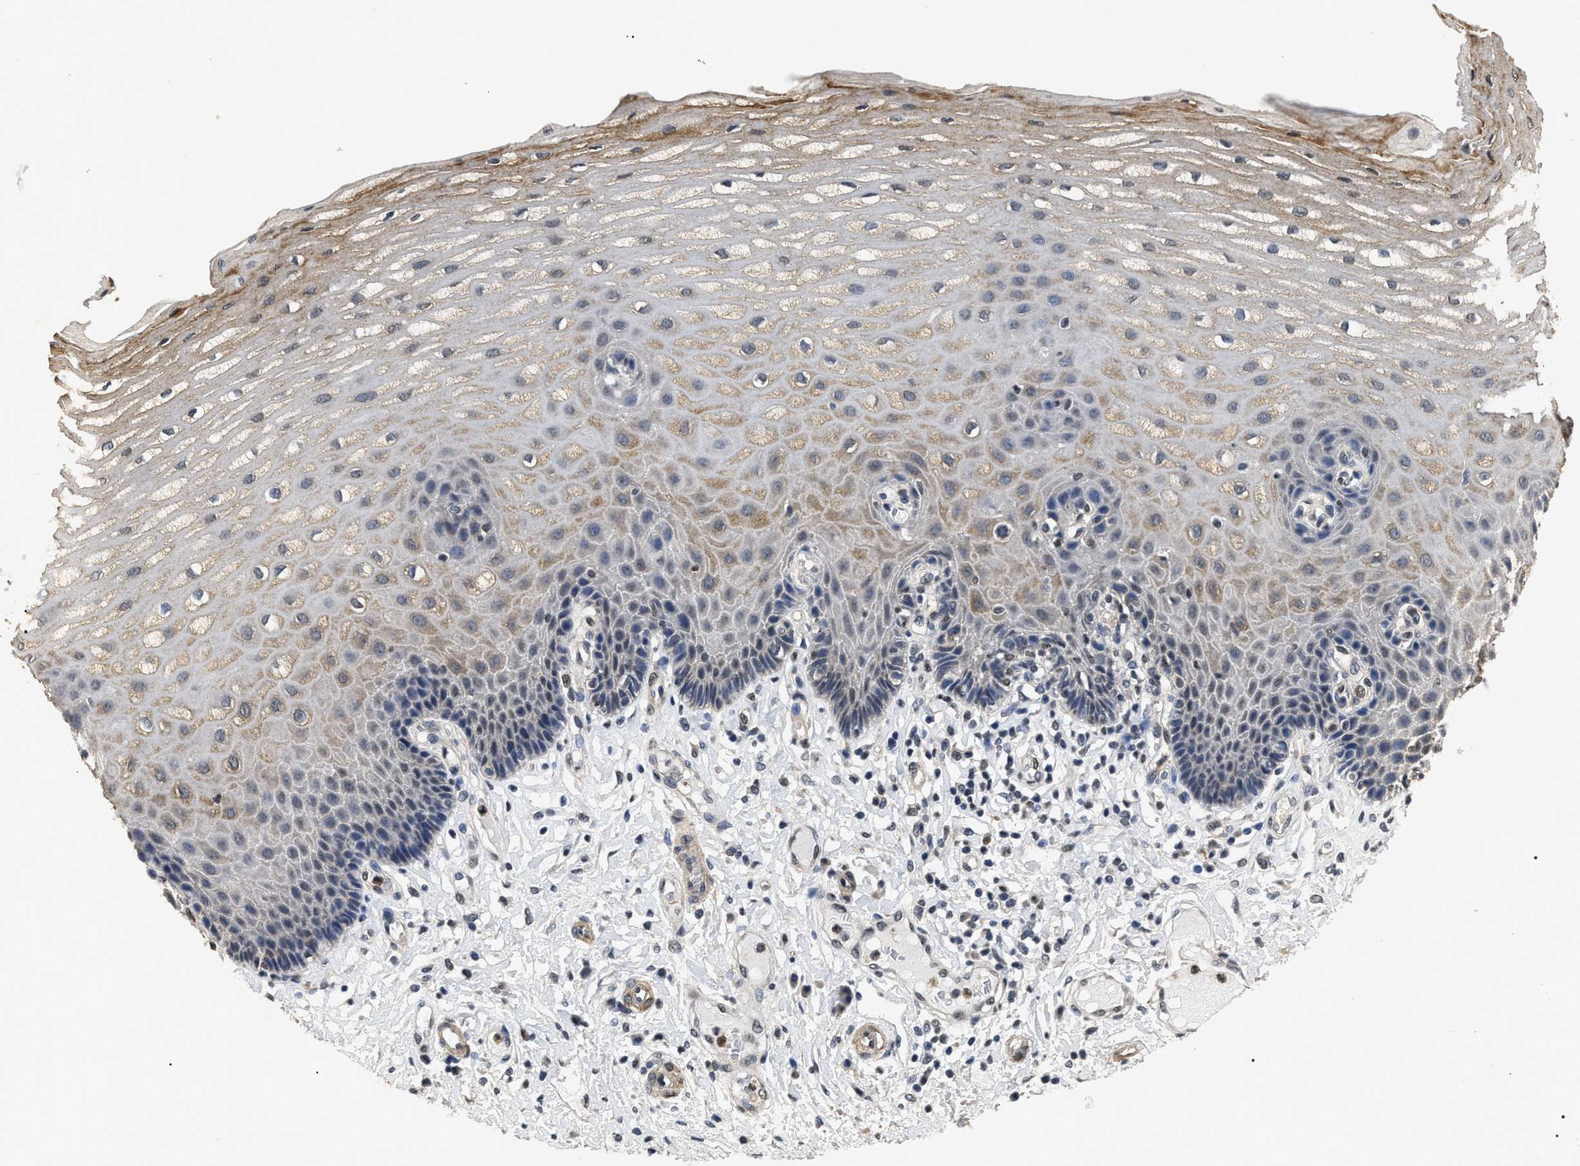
{"staining": {"intensity": "weak", "quantity": "25%-75%", "location": "cytoplasmic/membranous"}, "tissue": "esophagus", "cell_type": "Squamous epithelial cells", "image_type": "normal", "snomed": [{"axis": "morphology", "description": "Normal tissue, NOS"}, {"axis": "topography", "description": "Esophagus"}], "caption": "Protein expression analysis of benign esophagus exhibits weak cytoplasmic/membranous expression in approximately 25%-75% of squamous epithelial cells. The staining is performed using DAB (3,3'-diaminobenzidine) brown chromogen to label protein expression. The nuclei are counter-stained blue using hematoxylin.", "gene": "ANP32E", "patient": {"sex": "male", "age": 54}}